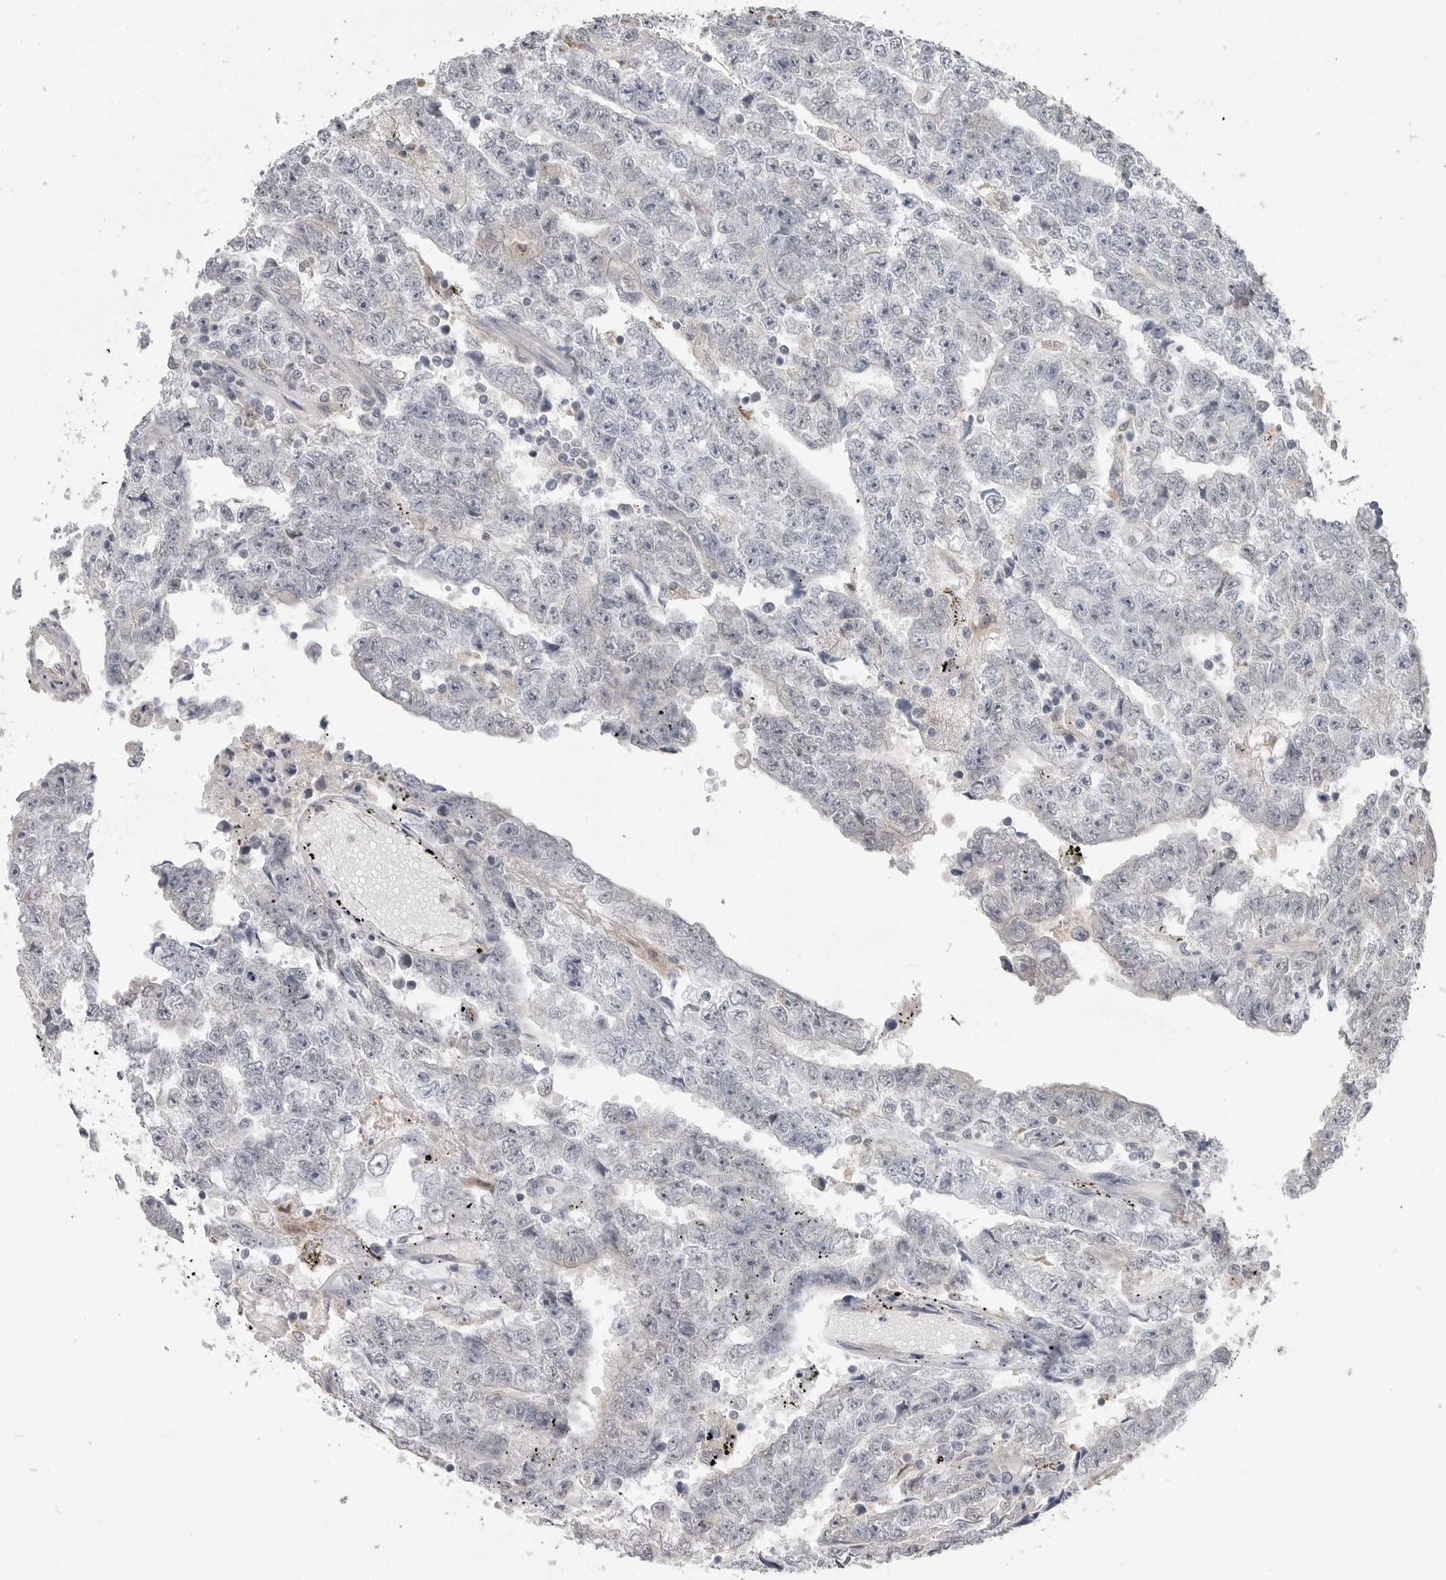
{"staining": {"intensity": "negative", "quantity": "none", "location": "none"}, "tissue": "testis cancer", "cell_type": "Tumor cells", "image_type": "cancer", "snomed": [{"axis": "morphology", "description": "Carcinoma, Embryonal, NOS"}, {"axis": "topography", "description": "Testis"}], "caption": "Immunohistochemistry photomicrograph of human testis embryonal carcinoma stained for a protein (brown), which displays no expression in tumor cells.", "gene": "PNPO", "patient": {"sex": "male", "age": 25}}